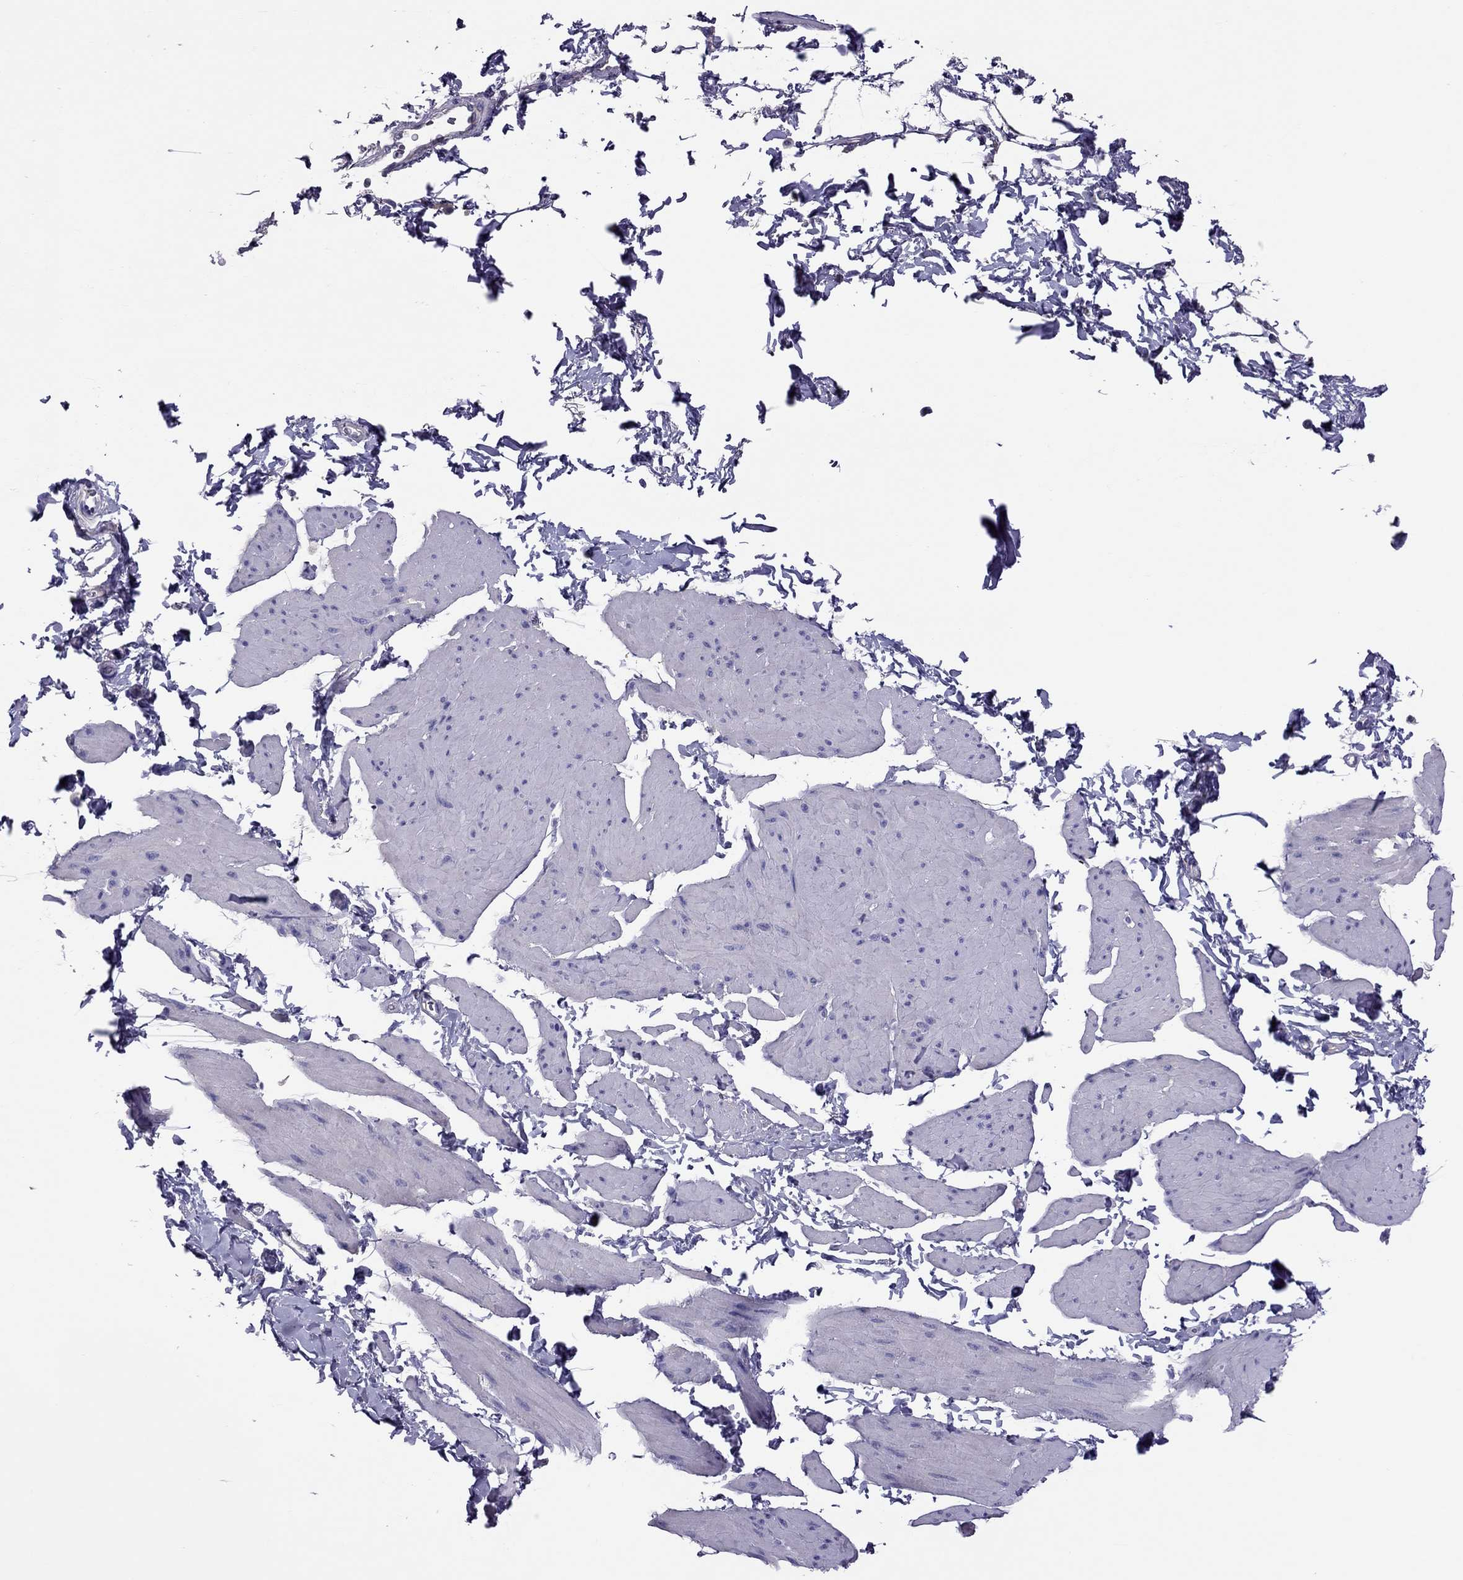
{"staining": {"intensity": "negative", "quantity": "none", "location": "none"}, "tissue": "smooth muscle", "cell_type": "Smooth muscle cells", "image_type": "normal", "snomed": [{"axis": "morphology", "description": "Normal tissue, NOS"}, {"axis": "topography", "description": "Adipose tissue"}, {"axis": "topography", "description": "Smooth muscle"}, {"axis": "topography", "description": "Peripheral nerve tissue"}], "caption": "Immunohistochemistry histopathology image of normal smooth muscle: smooth muscle stained with DAB (3,3'-diaminobenzidine) reveals no significant protein positivity in smooth muscle cells.", "gene": "TEX22", "patient": {"sex": "male", "age": 83}}